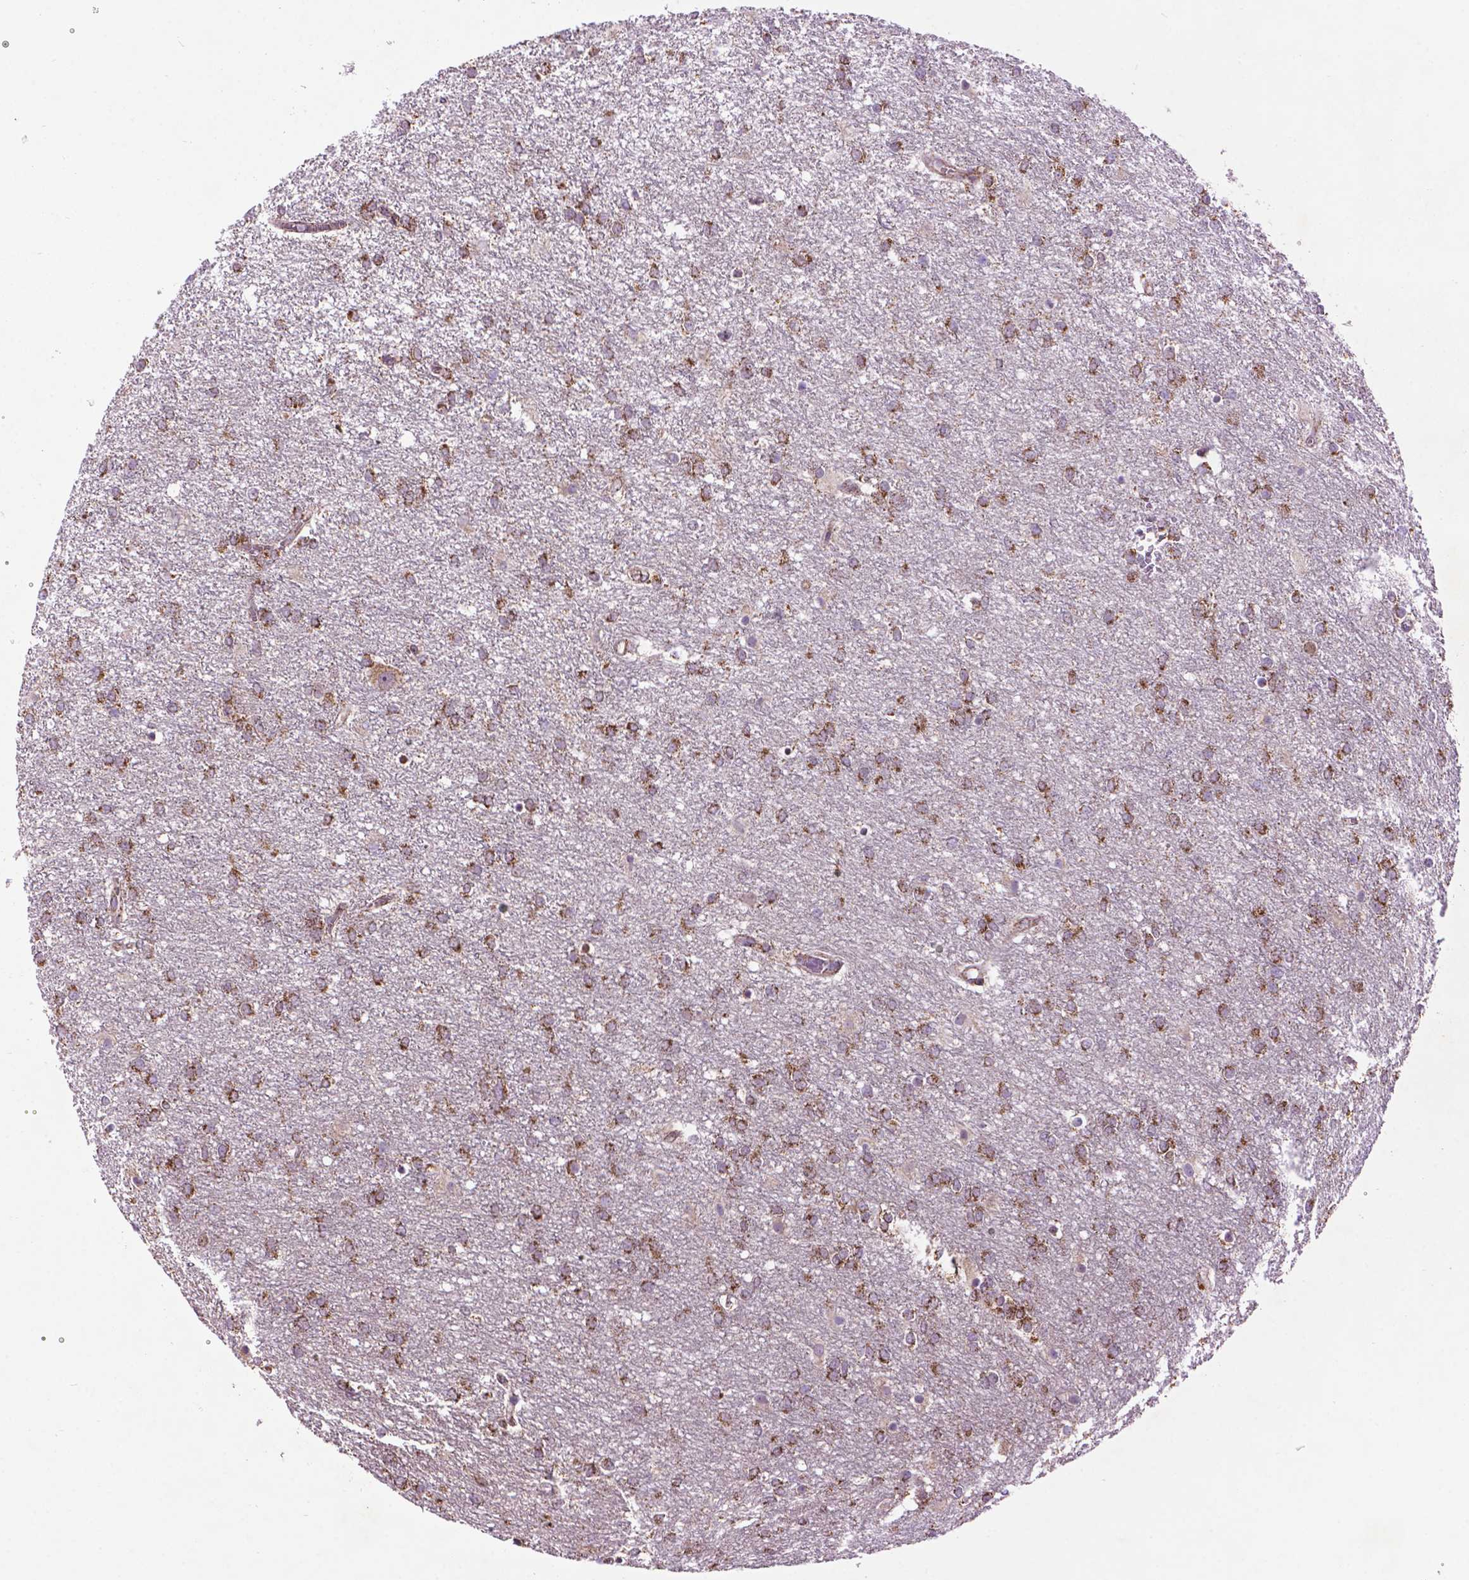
{"staining": {"intensity": "strong", "quantity": ">75%", "location": "cytoplasmic/membranous"}, "tissue": "glioma", "cell_type": "Tumor cells", "image_type": "cancer", "snomed": [{"axis": "morphology", "description": "Glioma, malignant, High grade"}, {"axis": "topography", "description": "Brain"}], "caption": "Protein staining exhibits strong cytoplasmic/membranous staining in approximately >75% of tumor cells in glioma.", "gene": "PYCR3", "patient": {"sex": "female", "age": 61}}